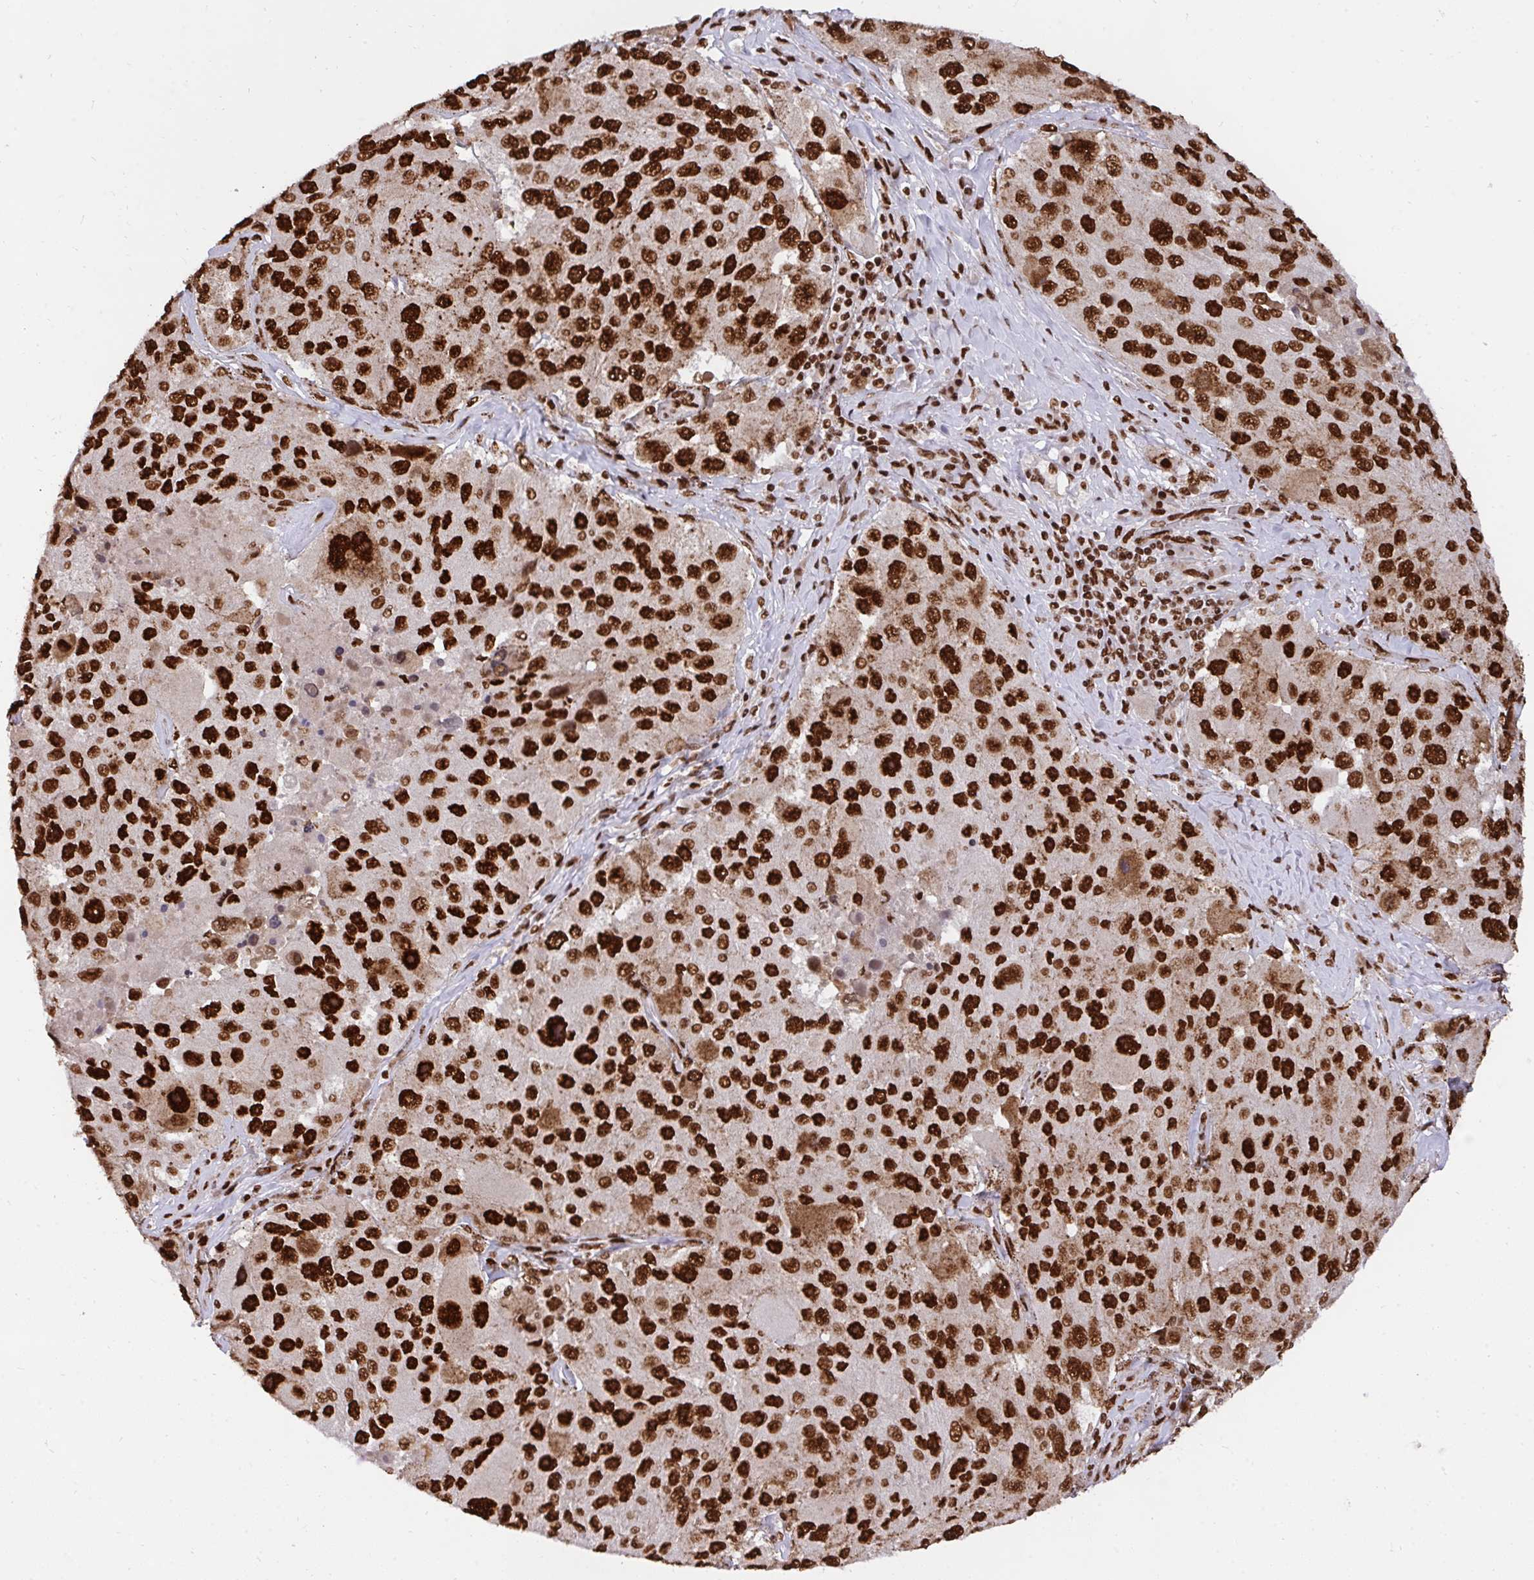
{"staining": {"intensity": "strong", "quantity": ">75%", "location": "cytoplasmic/membranous,nuclear"}, "tissue": "melanoma", "cell_type": "Tumor cells", "image_type": "cancer", "snomed": [{"axis": "morphology", "description": "Malignant melanoma, Metastatic site"}, {"axis": "topography", "description": "Lymph node"}], "caption": "High-power microscopy captured an immunohistochemistry micrograph of malignant melanoma (metastatic site), revealing strong cytoplasmic/membranous and nuclear expression in about >75% of tumor cells. The staining is performed using DAB (3,3'-diaminobenzidine) brown chromogen to label protein expression. The nuclei are counter-stained blue using hematoxylin.", "gene": "HNRNPL", "patient": {"sex": "male", "age": 62}}